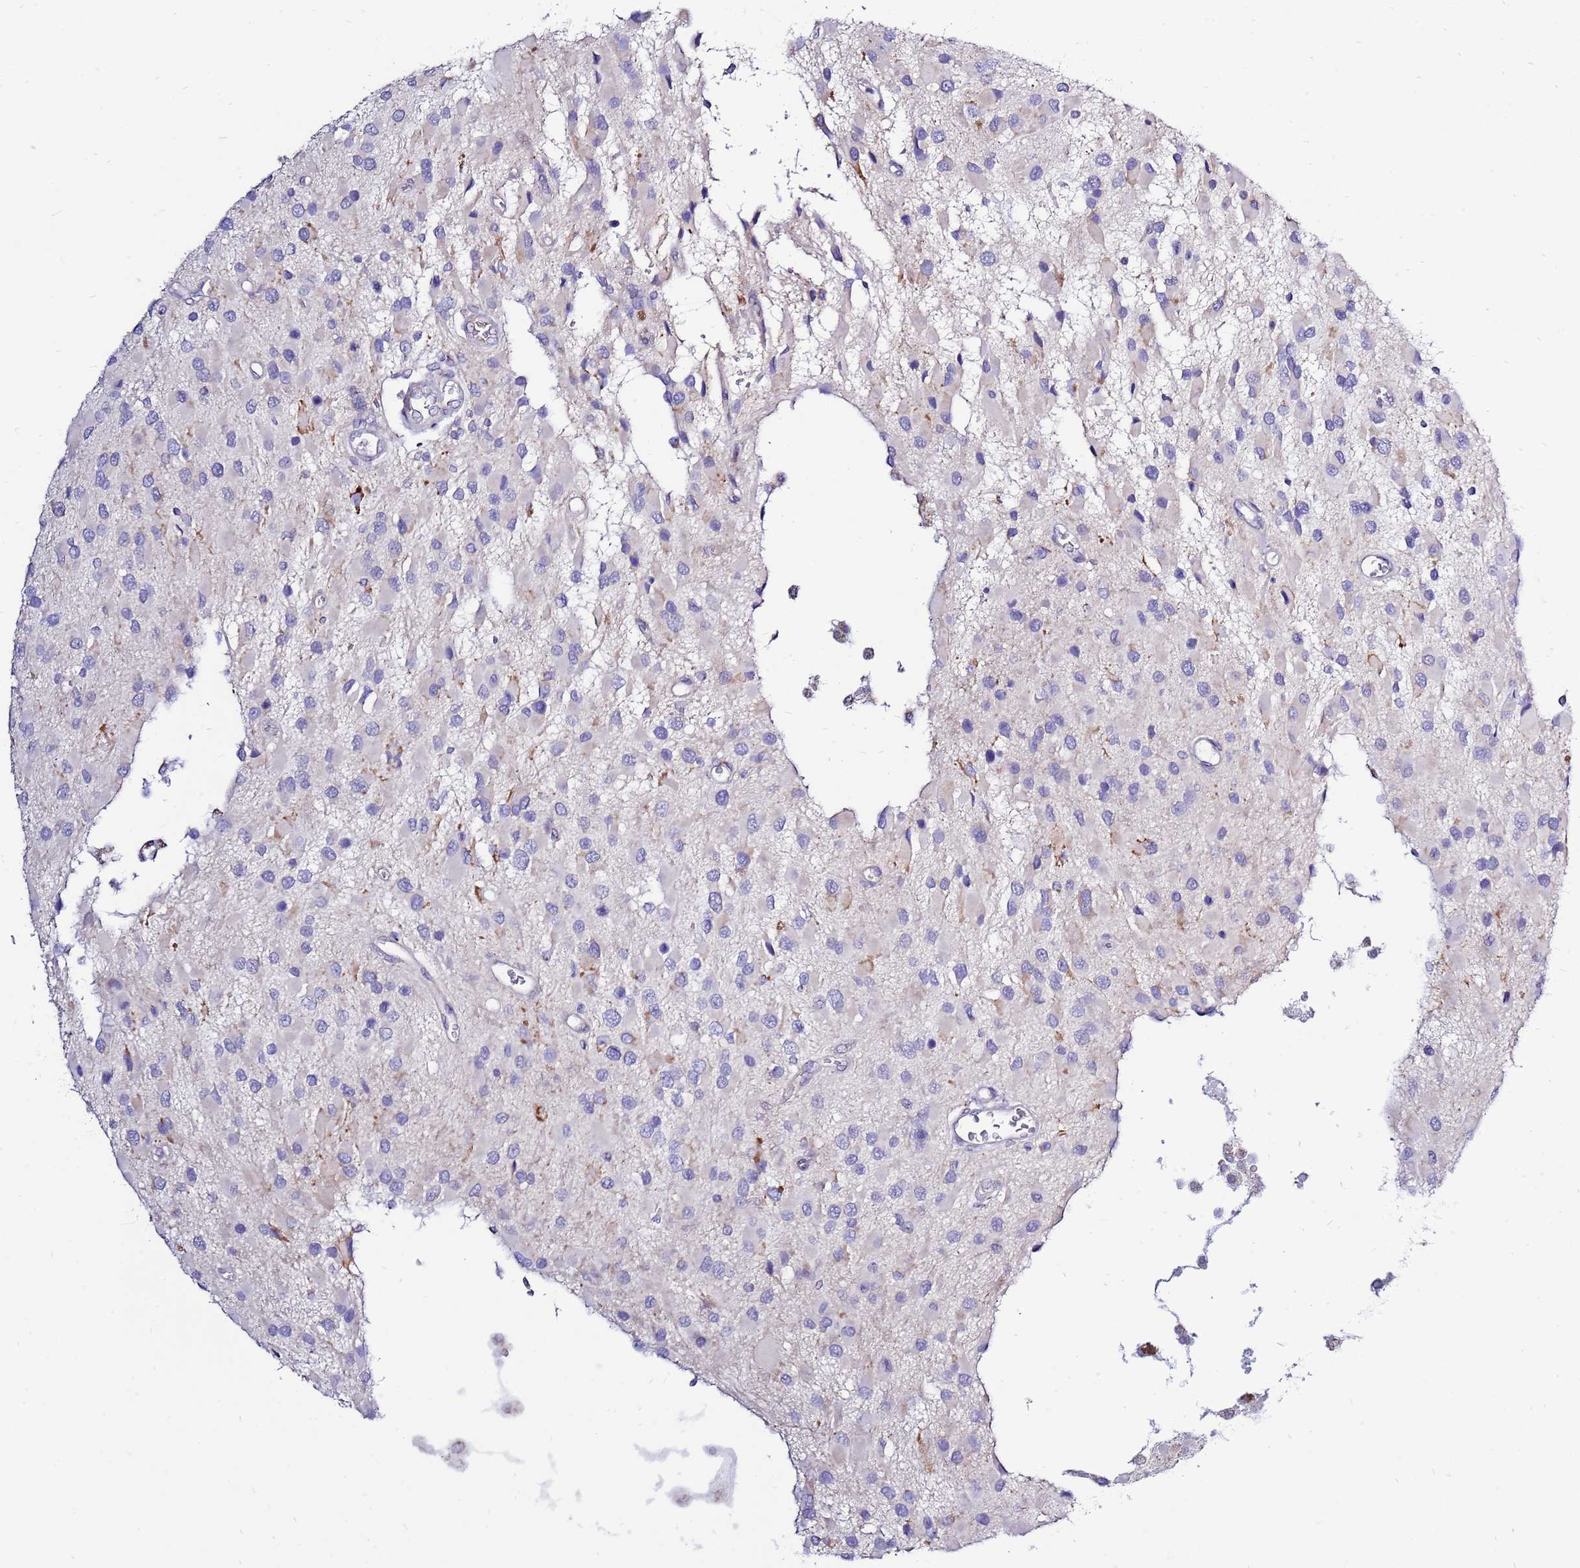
{"staining": {"intensity": "negative", "quantity": "none", "location": "none"}, "tissue": "glioma", "cell_type": "Tumor cells", "image_type": "cancer", "snomed": [{"axis": "morphology", "description": "Glioma, malignant, High grade"}, {"axis": "topography", "description": "Brain"}], "caption": "DAB immunohistochemical staining of human glioma shows no significant staining in tumor cells.", "gene": "IGF1R", "patient": {"sex": "male", "age": 53}}